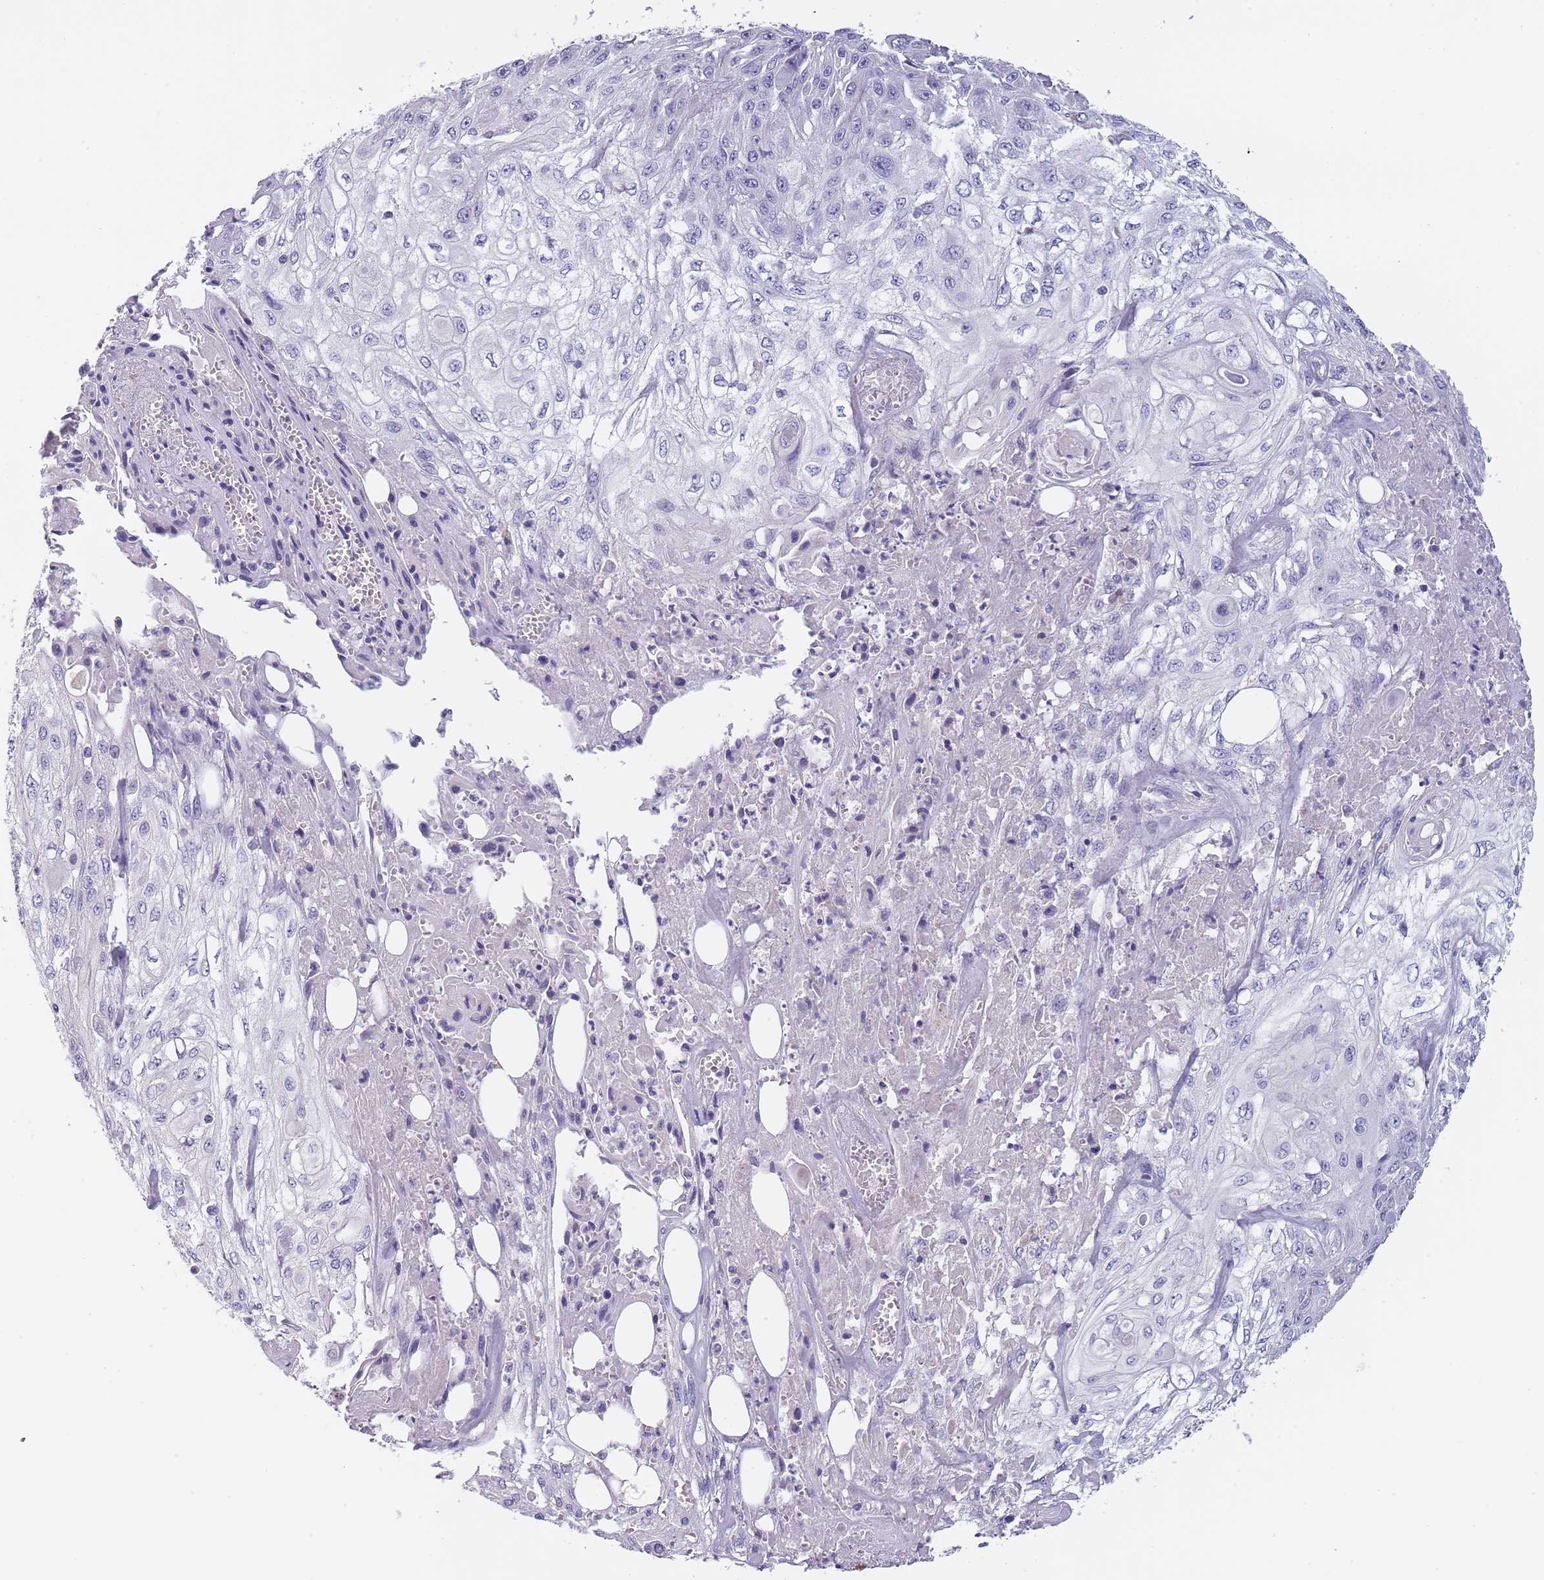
{"staining": {"intensity": "negative", "quantity": "none", "location": "none"}, "tissue": "skin cancer", "cell_type": "Tumor cells", "image_type": "cancer", "snomed": [{"axis": "morphology", "description": "Squamous cell carcinoma, NOS"}, {"axis": "morphology", "description": "Squamous cell carcinoma, metastatic, NOS"}, {"axis": "topography", "description": "Skin"}, {"axis": "topography", "description": "Lymph node"}], "caption": "A photomicrograph of human metastatic squamous cell carcinoma (skin) is negative for staining in tumor cells. (Brightfield microscopy of DAB immunohistochemistry at high magnification).", "gene": "MAN1C1", "patient": {"sex": "male", "age": 75}}